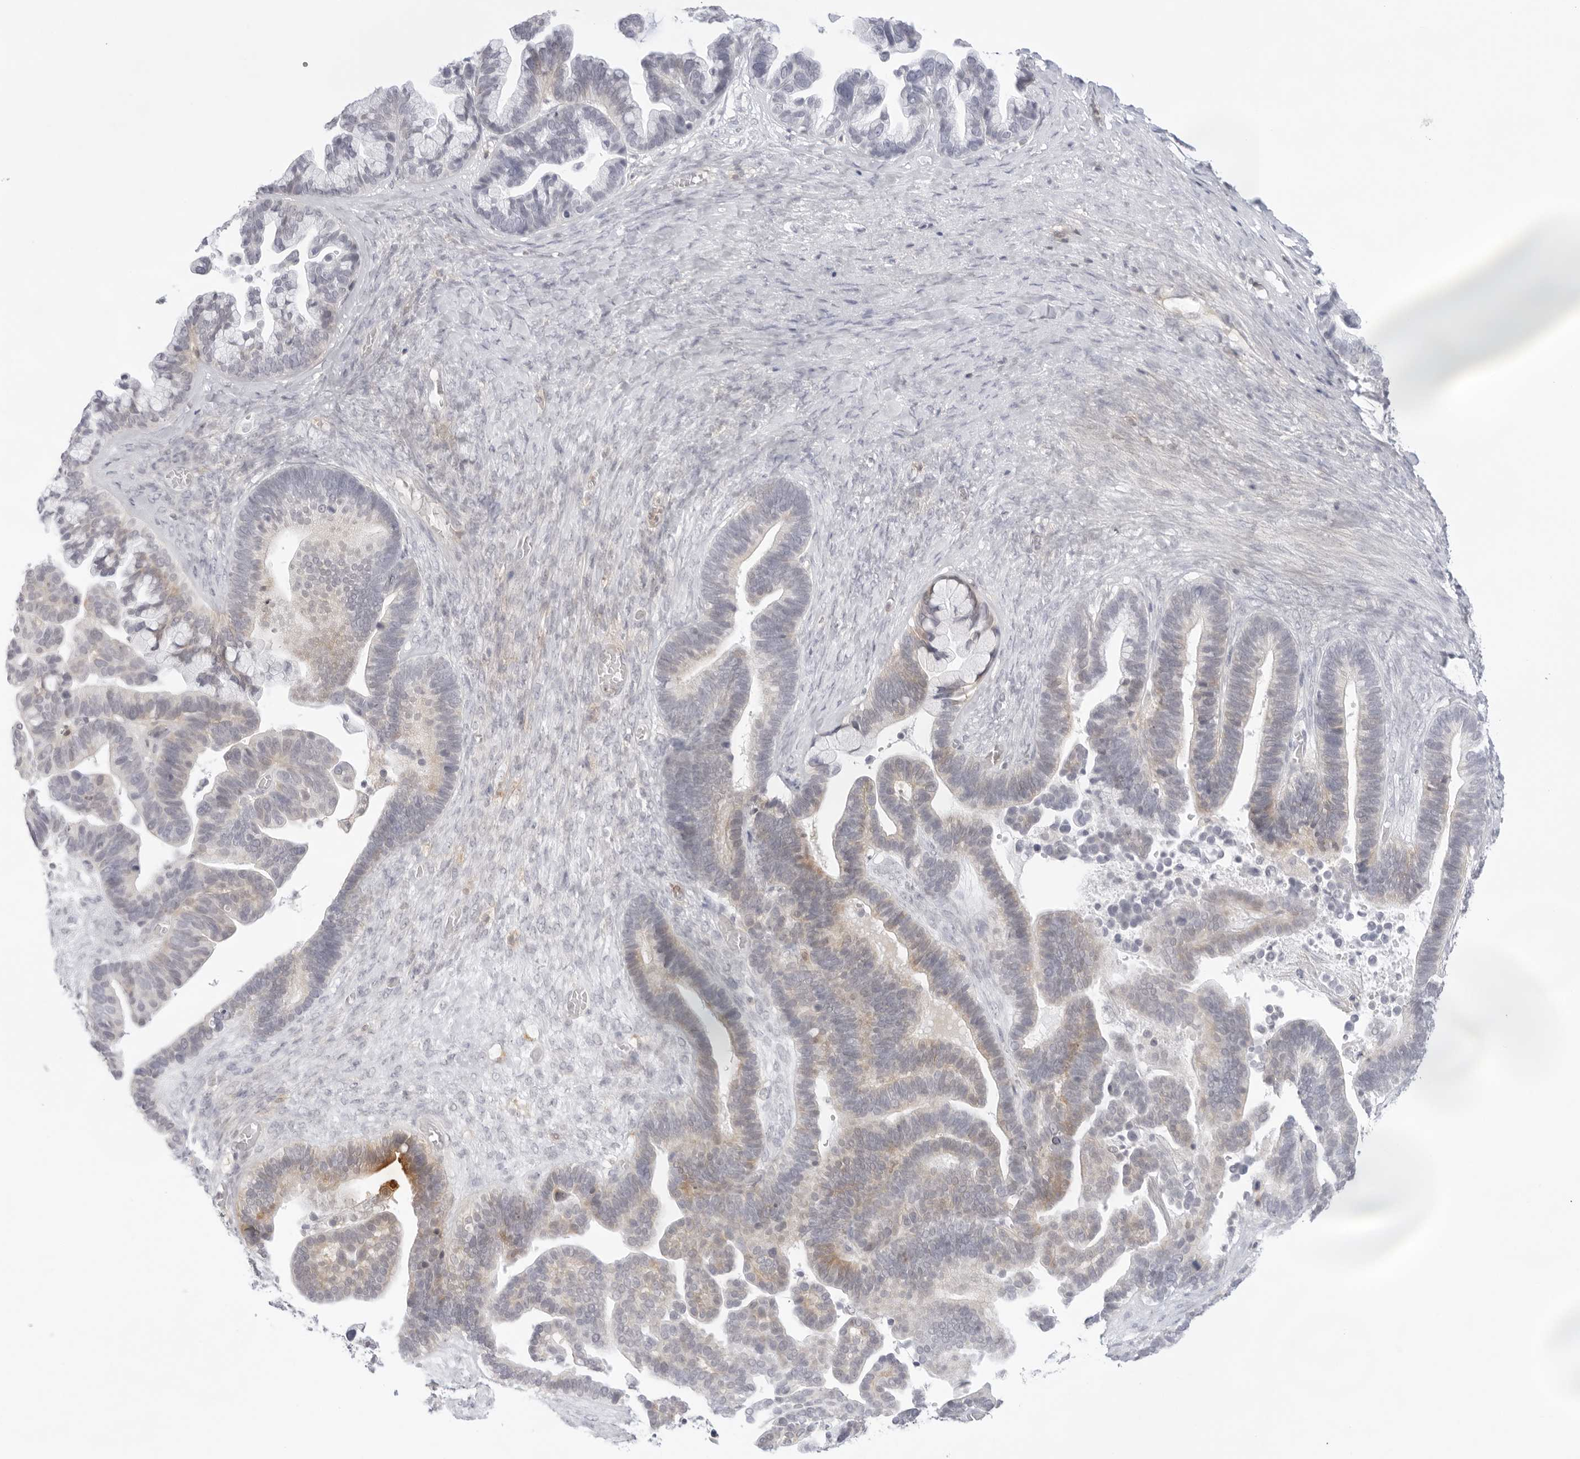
{"staining": {"intensity": "moderate", "quantity": "<25%", "location": "cytoplasmic/membranous"}, "tissue": "ovarian cancer", "cell_type": "Tumor cells", "image_type": "cancer", "snomed": [{"axis": "morphology", "description": "Cystadenocarcinoma, serous, NOS"}, {"axis": "topography", "description": "Ovary"}], "caption": "Ovarian cancer (serous cystadenocarcinoma) stained with a protein marker displays moderate staining in tumor cells.", "gene": "TNFRSF14", "patient": {"sex": "female", "age": 56}}